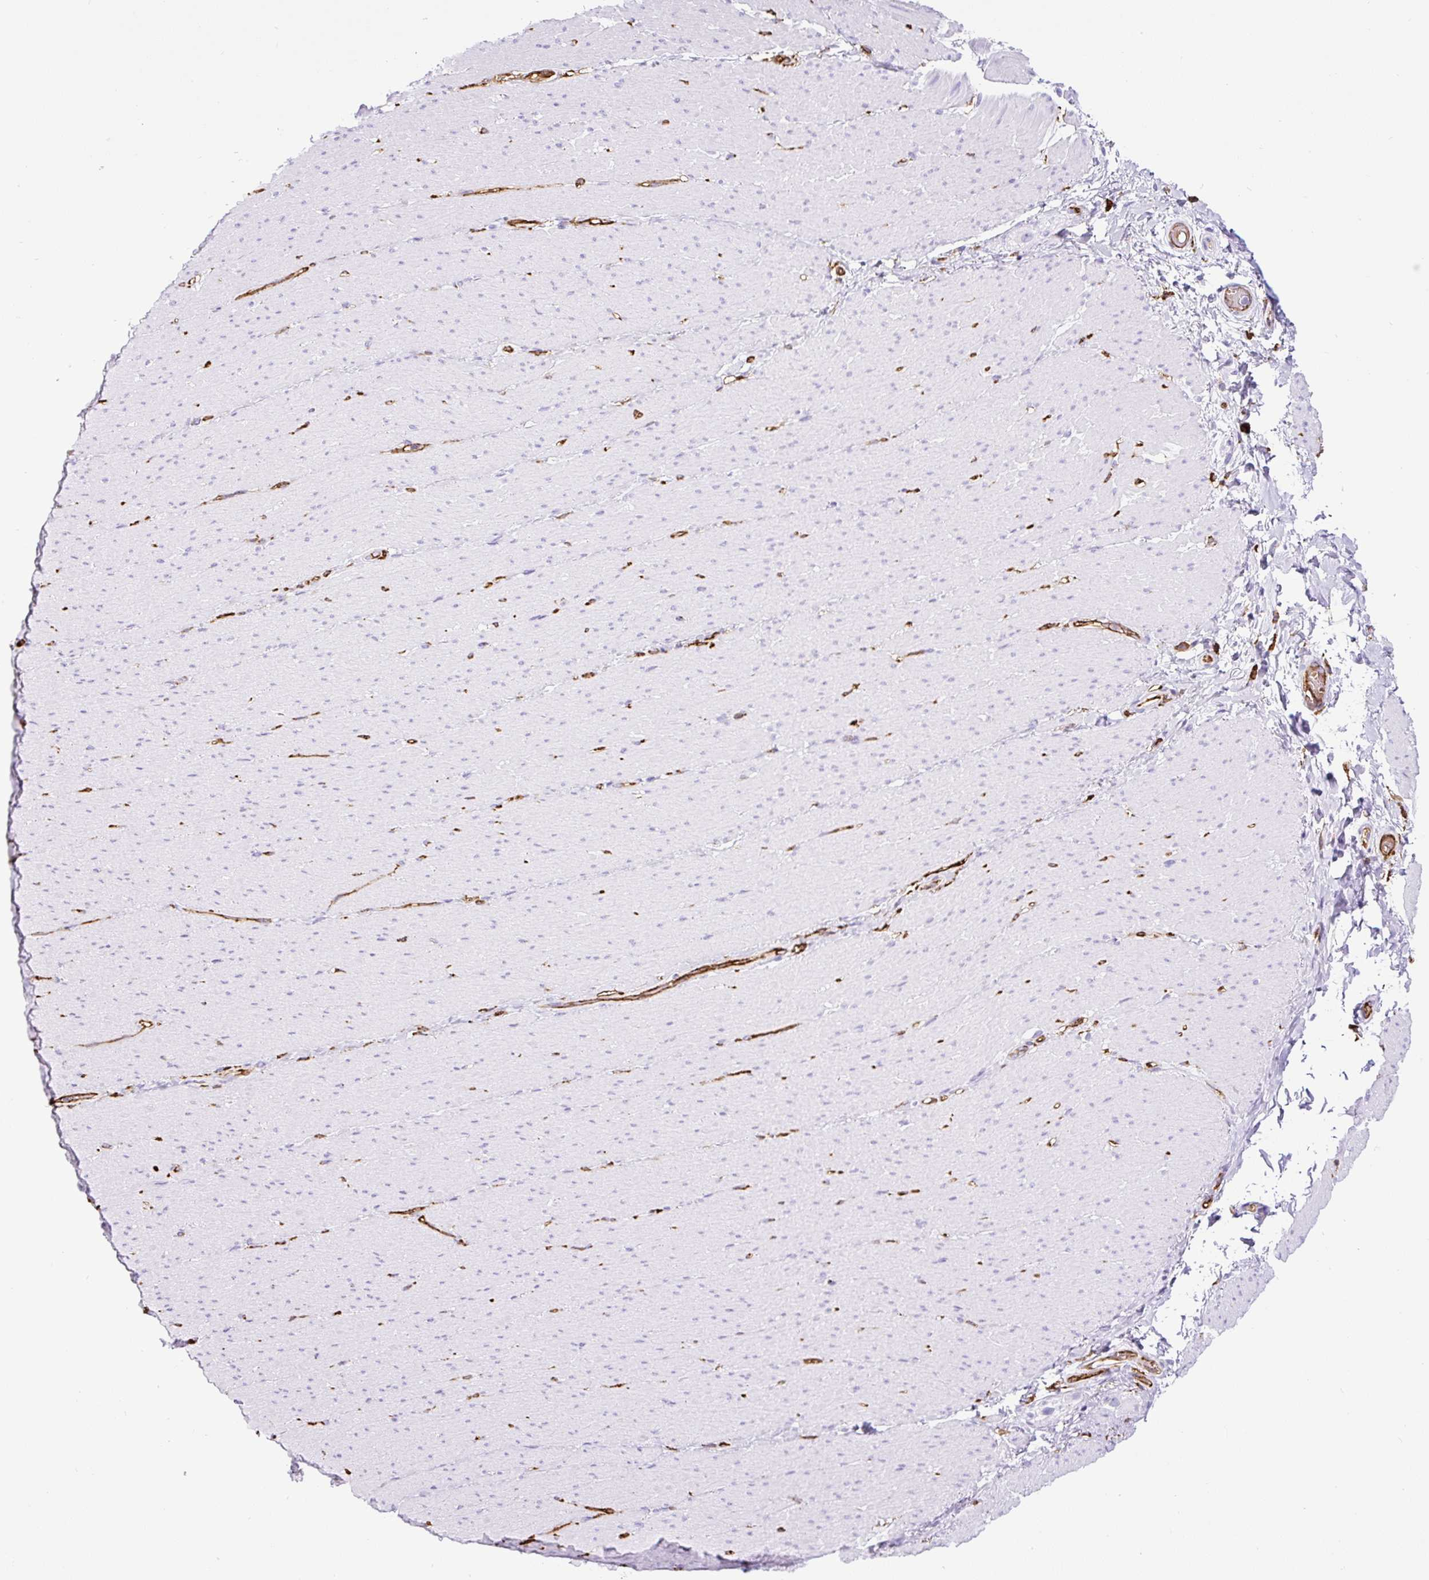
{"staining": {"intensity": "negative", "quantity": "none", "location": "none"}, "tissue": "smooth muscle", "cell_type": "Smooth muscle cells", "image_type": "normal", "snomed": [{"axis": "morphology", "description": "Normal tissue, NOS"}, {"axis": "topography", "description": "Smooth muscle"}, {"axis": "topography", "description": "Rectum"}], "caption": "High magnification brightfield microscopy of unremarkable smooth muscle stained with DAB (brown) and counterstained with hematoxylin (blue): smooth muscle cells show no significant positivity. The staining was performed using DAB to visualize the protein expression in brown, while the nuclei were stained in blue with hematoxylin (Magnification: 20x).", "gene": "HLA", "patient": {"sex": "male", "age": 53}}